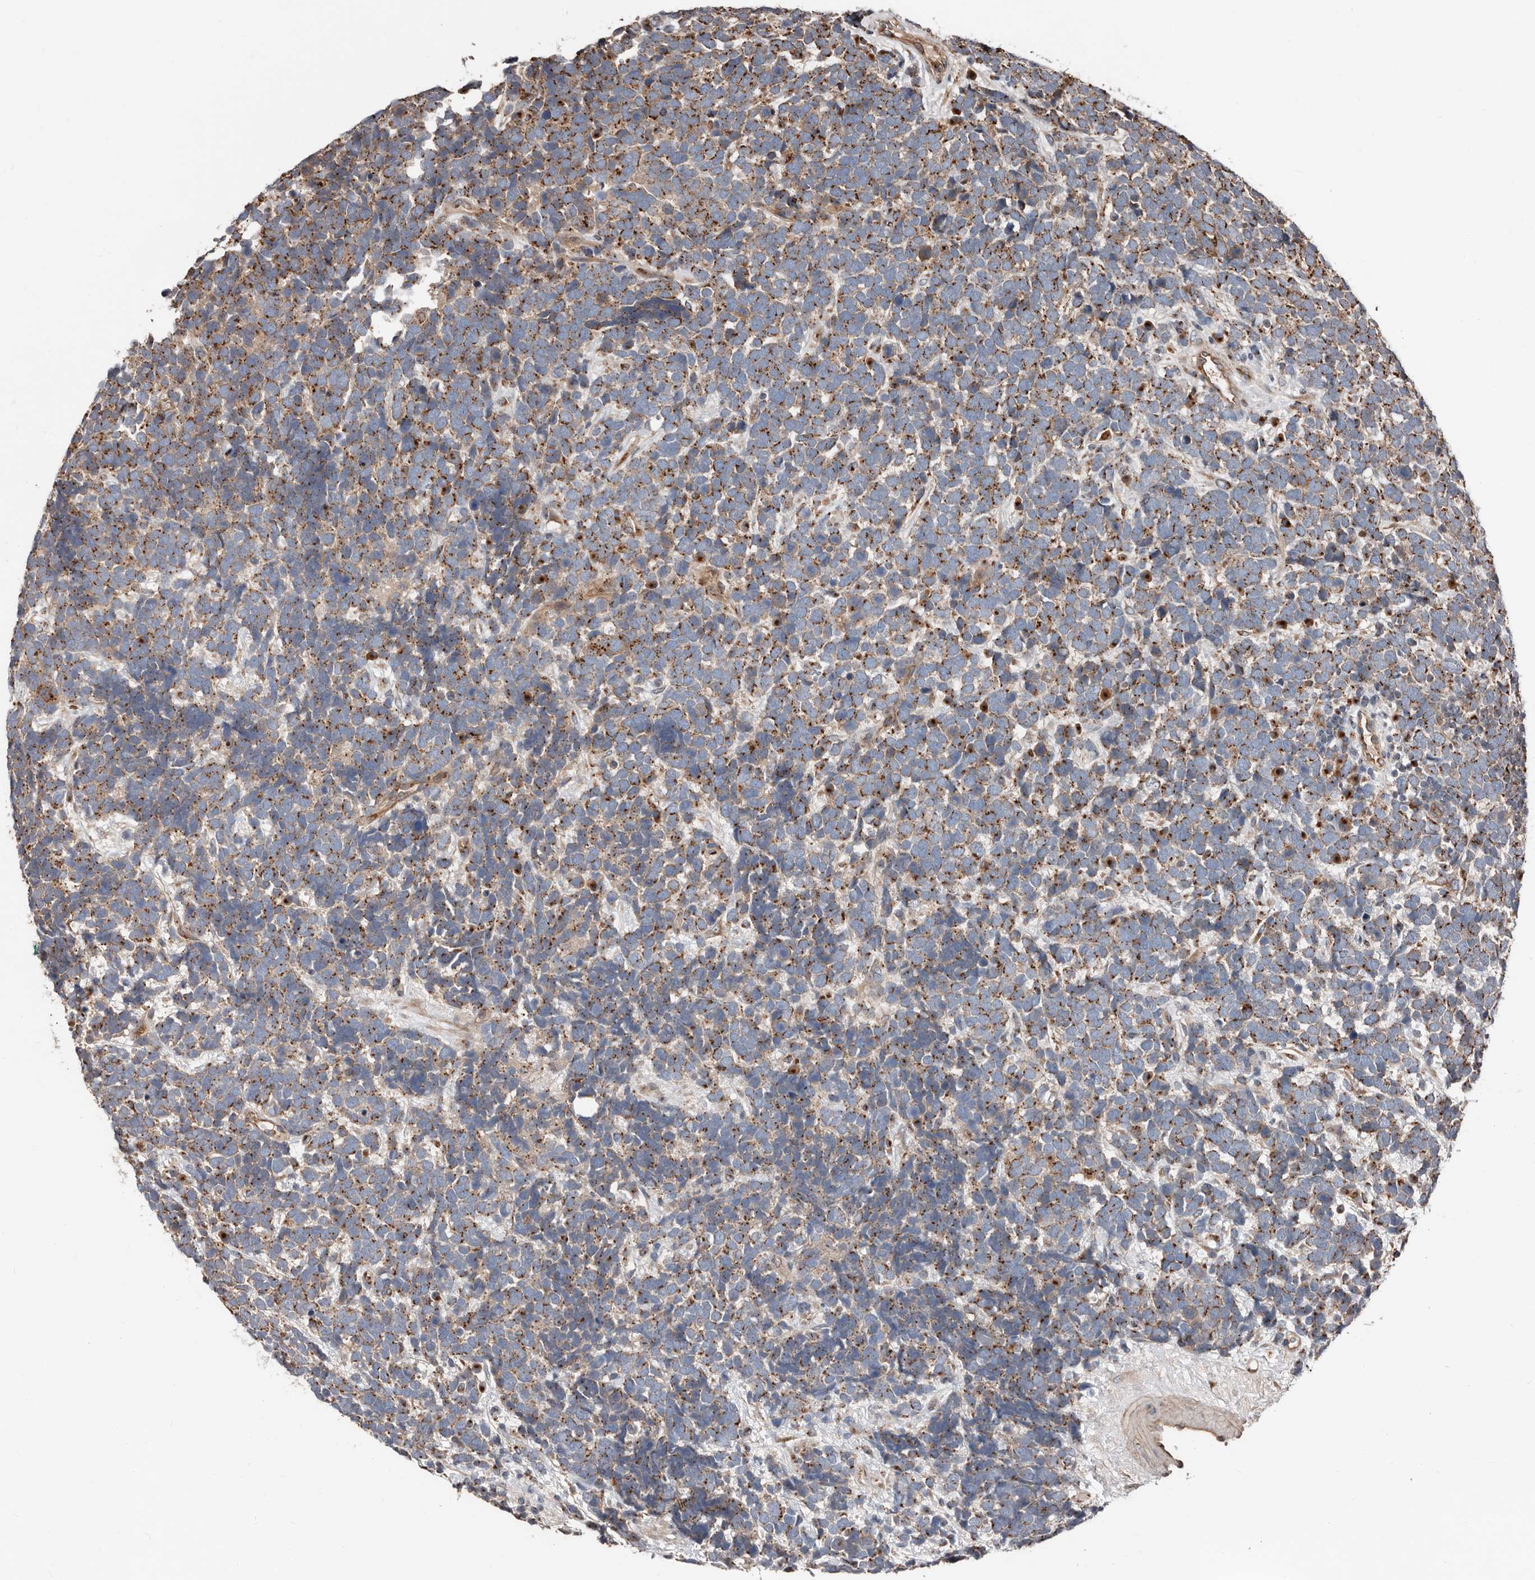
{"staining": {"intensity": "moderate", "quantity": ">75%", "location": "cytoplasmic/membranous"}, "tissue": "urothelial cancer", "cell_type": "Tumor cells", "image_type": "cancer", "snomed": [{"axis": "morphology", "description": "Urothelial carcinoma, High grade"}, {"axis": "topography", "description": "Urinary bladder"}], "caption": "Immunohistochemical staining of urothelial cancer exhibits moderate cytoplasmic/membranous protein expression in approximately >75% of tumor cells.", "gene": "COG1", "patient": {"sex": "female", "age": 82}}